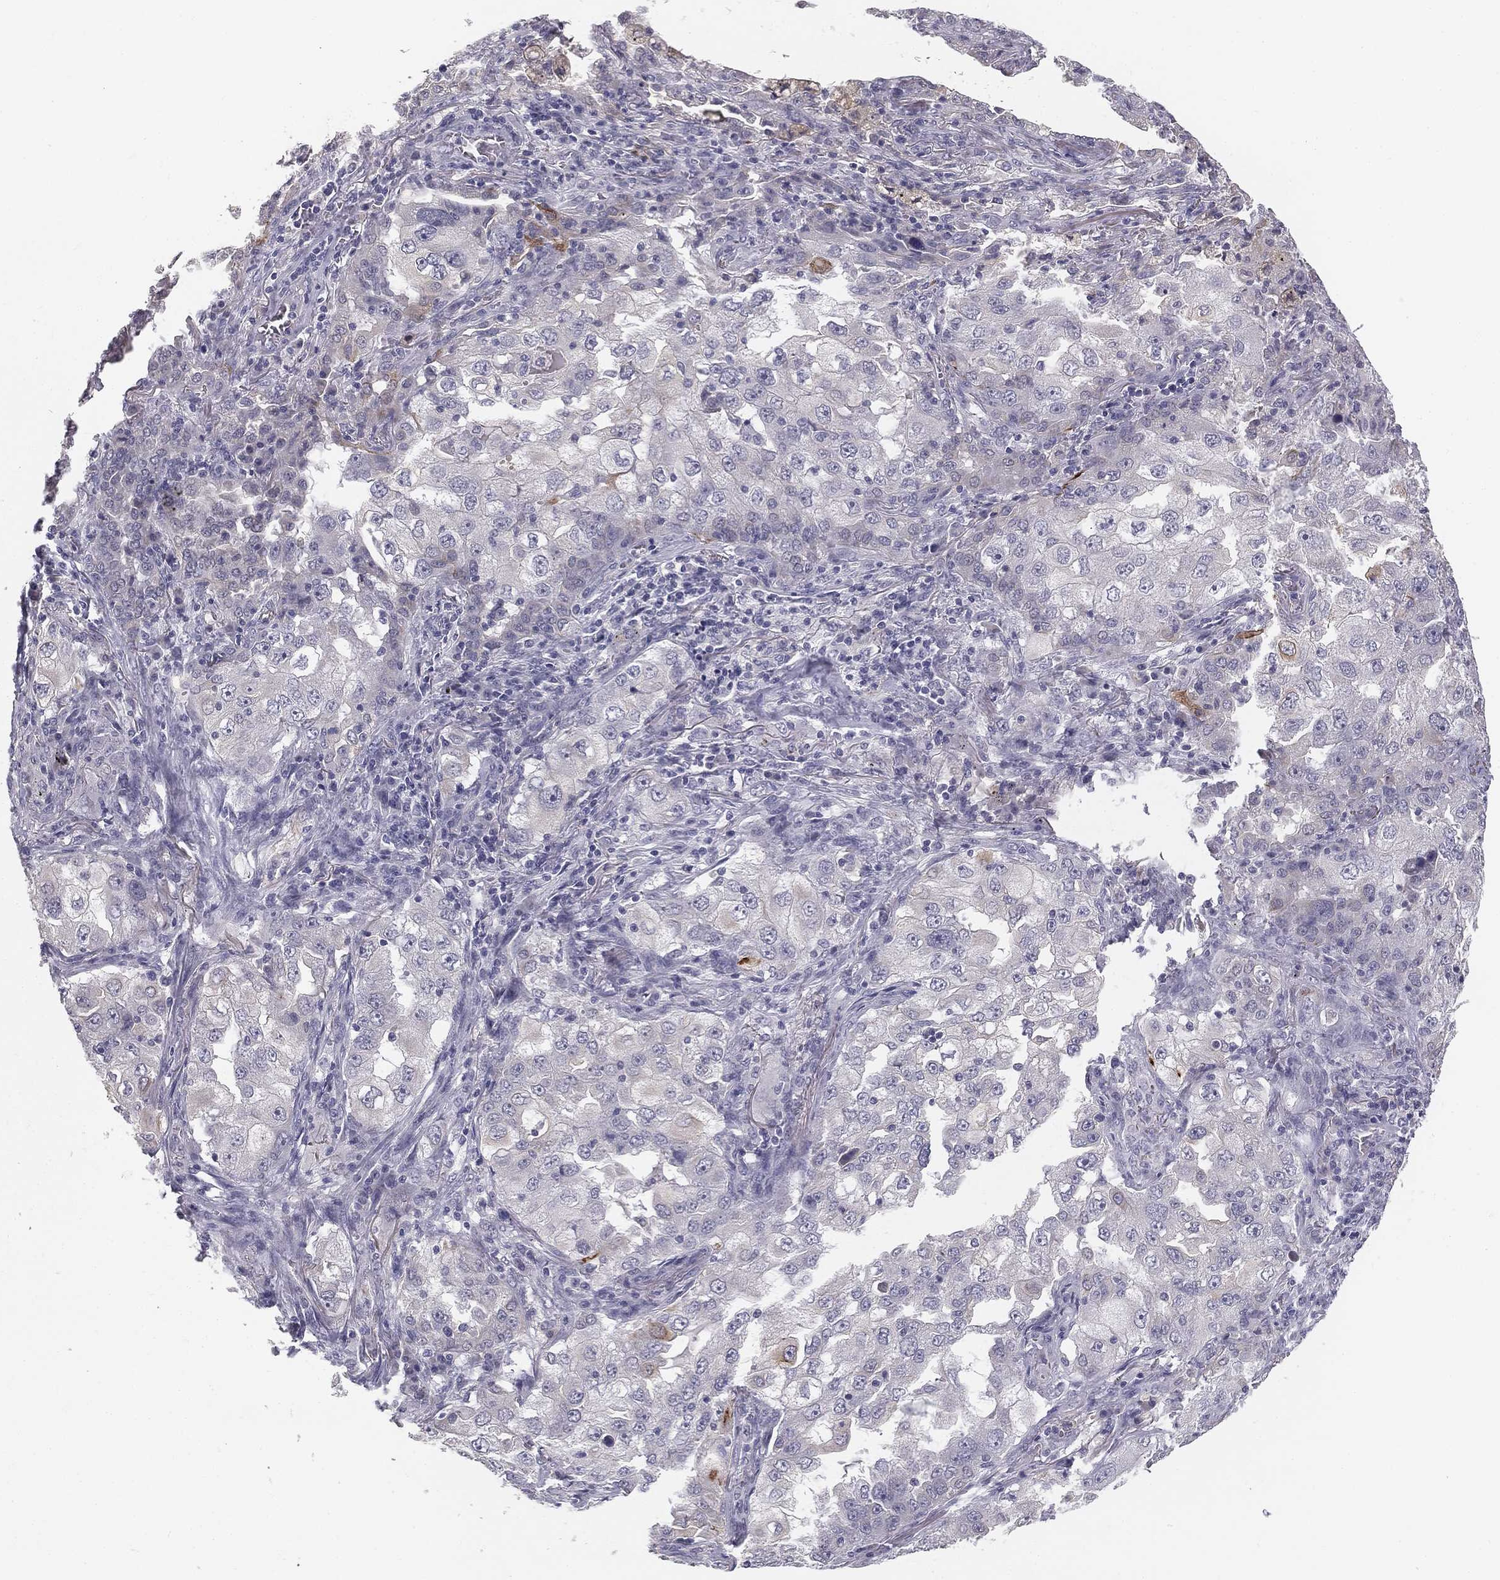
{"staining": {"intensity": "negative", "quantity": "none", "location": "none"}, "tissue": "lung cancer", "cell_type": "Tumor cells", "image_type": "cancer", "snomed": [{"axis": "morphology", "description": "Adenocarcinoma, NOS"}, {"axis": "topography", "description": "Lung"}], "caption": "An immunohistochemistry micrograph of lung cancer is shown. There is no staining in tumor cells of lung cancer. Brightfield microscopy of immunohistochemistry stained with DAB (3,3'-diaminobenzidine) (brown) and hematoxylin (blue), captured at high magnification.", "gene": "MUC1", "patient": {"sex": "female", "age": 61}}